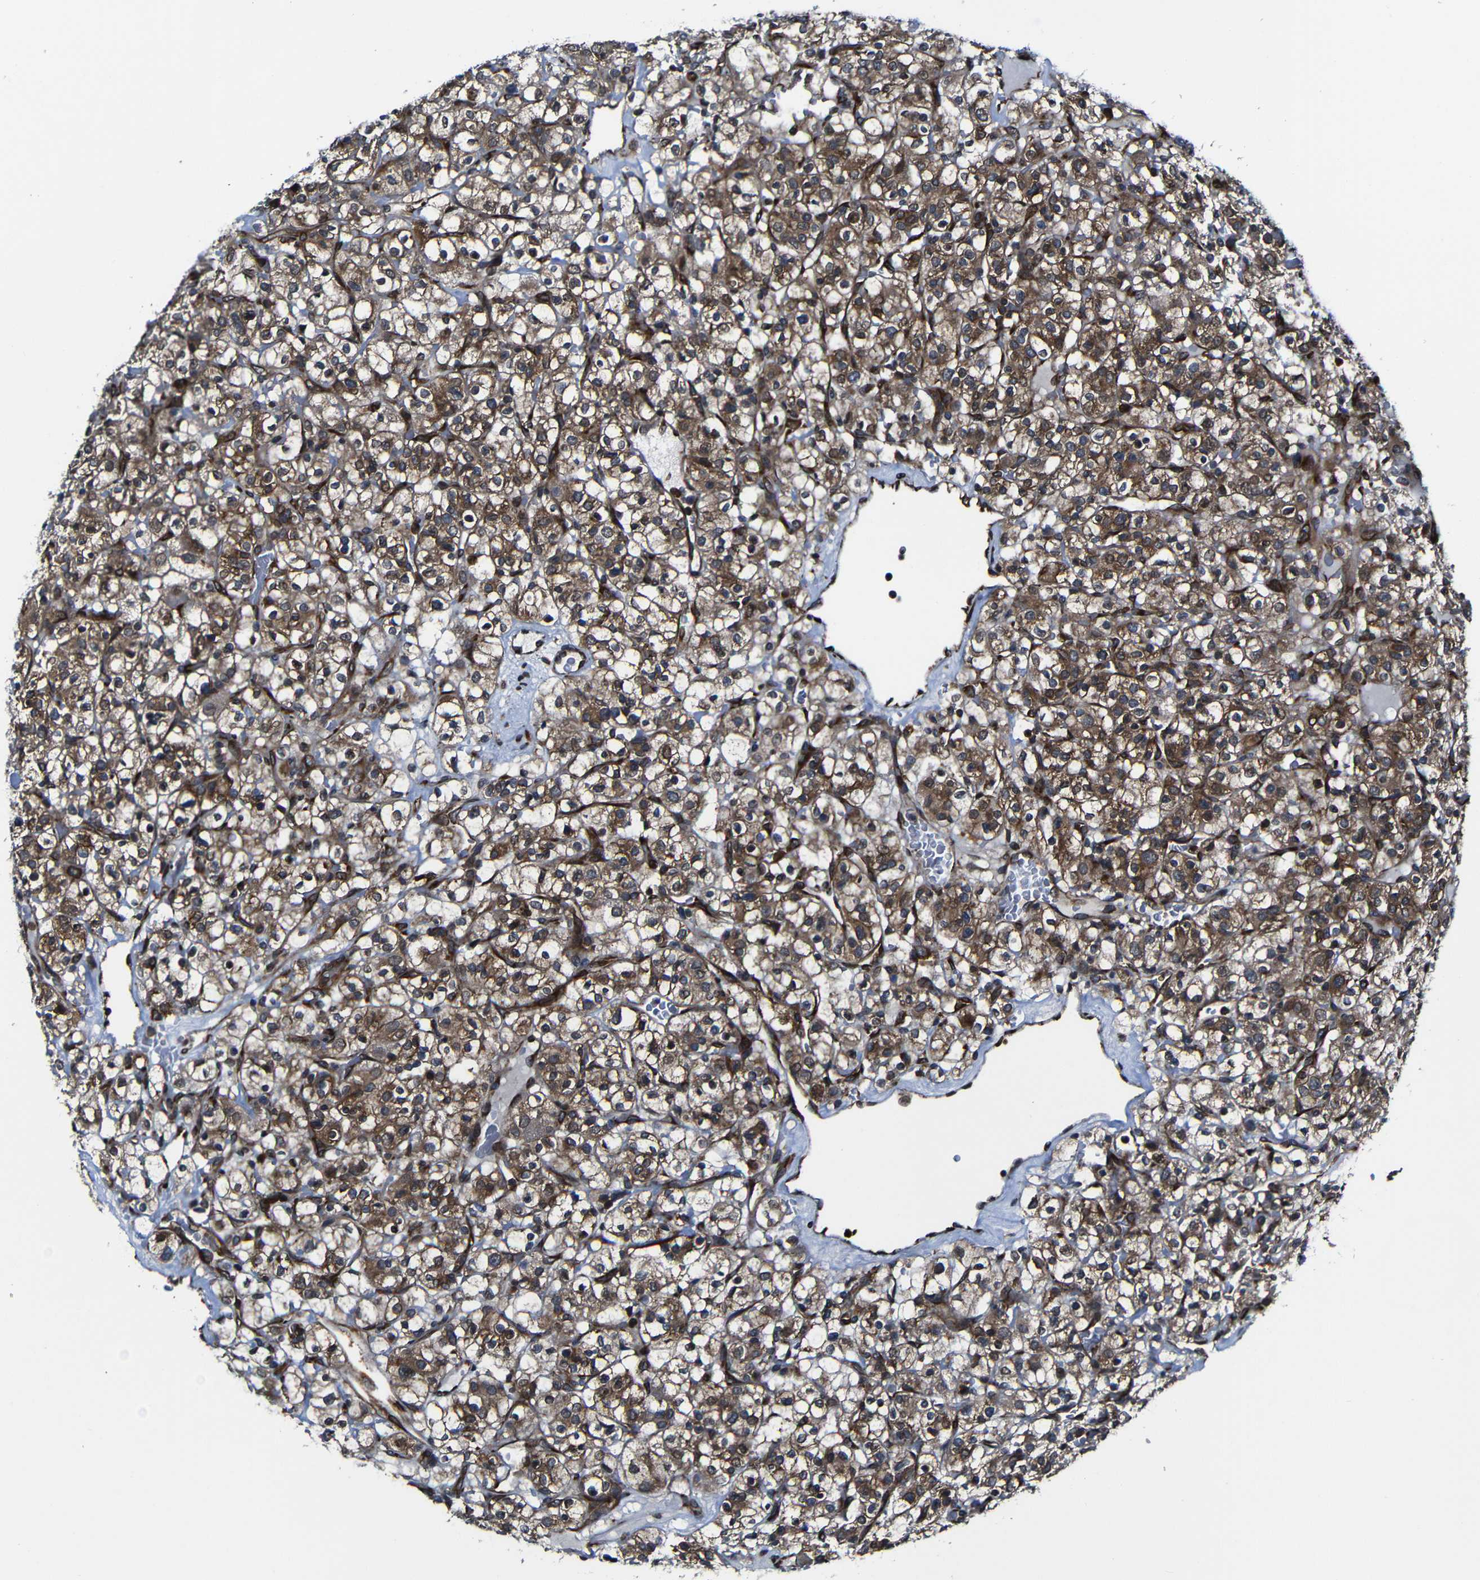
{"staining": {"intensity": "moderate", "quantity": ">75%", "location": "cytoplasmic/membranous,nuclear"}, "tissue": "renal cancer", "cell_type": "Tumor cells", "image_type": "cancer", "snomed": [{"axis": "morphology", "description": "Normal tissue, NOS"}, {"axis": "morphology", "description": "Adenocarcinoma, NOS"}, {"axis": "topography", "description": "Kidney"}], "caption": "Renal adenocarcinoma stained with a protein marker reveals moderate staining in tumor cells.", "gene": "KIAA0513", "patient": {"sex": "female", "age": 72}}